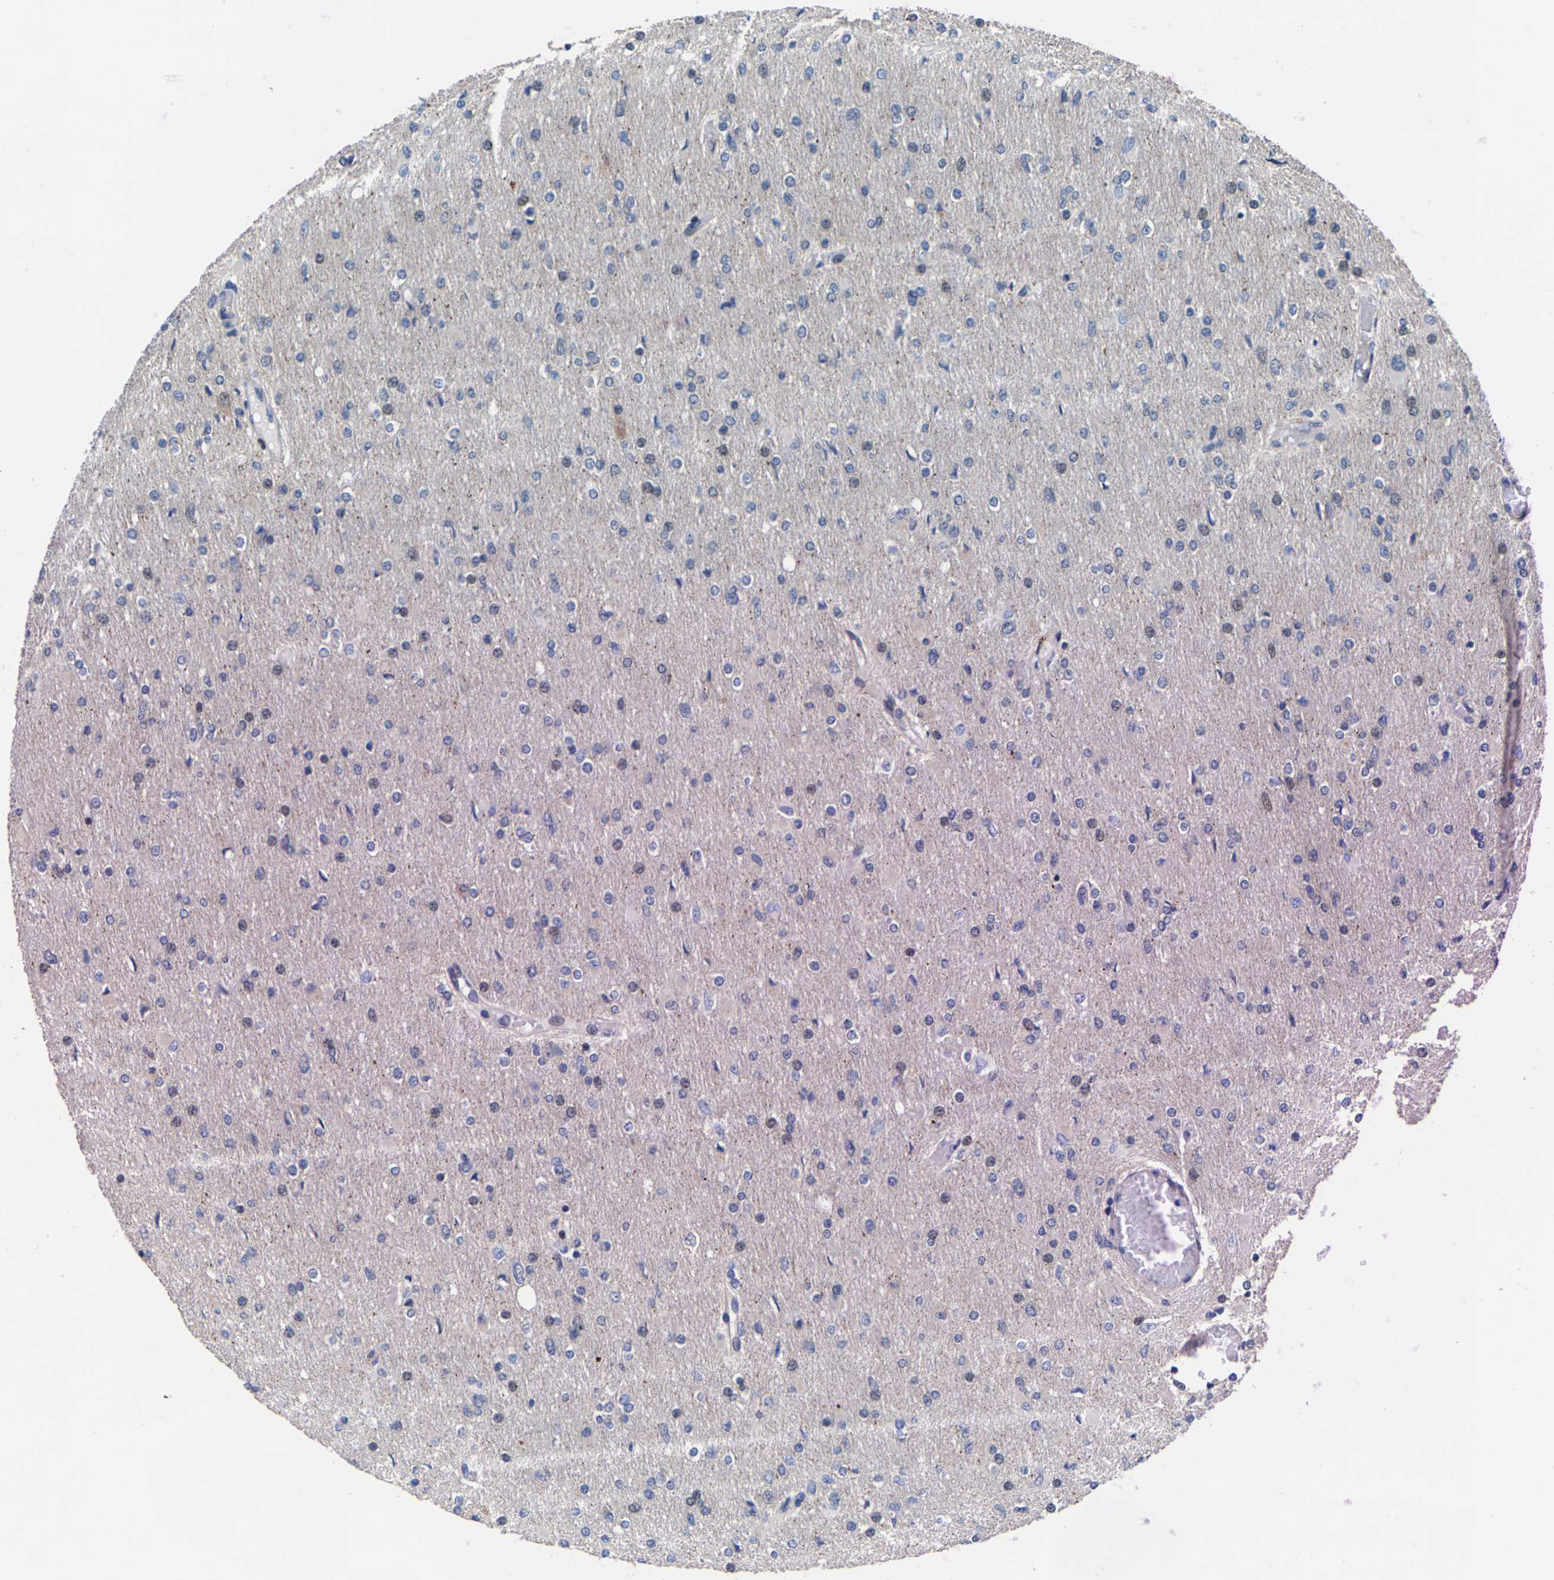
{"staining": {"intensity": "negative", "quantity": "none", "location": "none"}, "tissue": "glioma", "cell_type": "Tumor cells", "image_type": "cancer", "snomed": [{"axis": "morphology", "description": "Glioma, malignant, High grade"}, {"axis": "topography", "description": "Cerebral cortex"}], "caption": "A high-resolution histopathology image shows IHC staining of glioma, which shows no significant positivity in tumor cells. Brightfield microscopy of immunohistochemistry (IHC) stained with DAB (brown) and hematoxylin (blue), captured at high magnification.", "gene": "GTPBP10", "patient": {"sex": "female", "age": 36}}